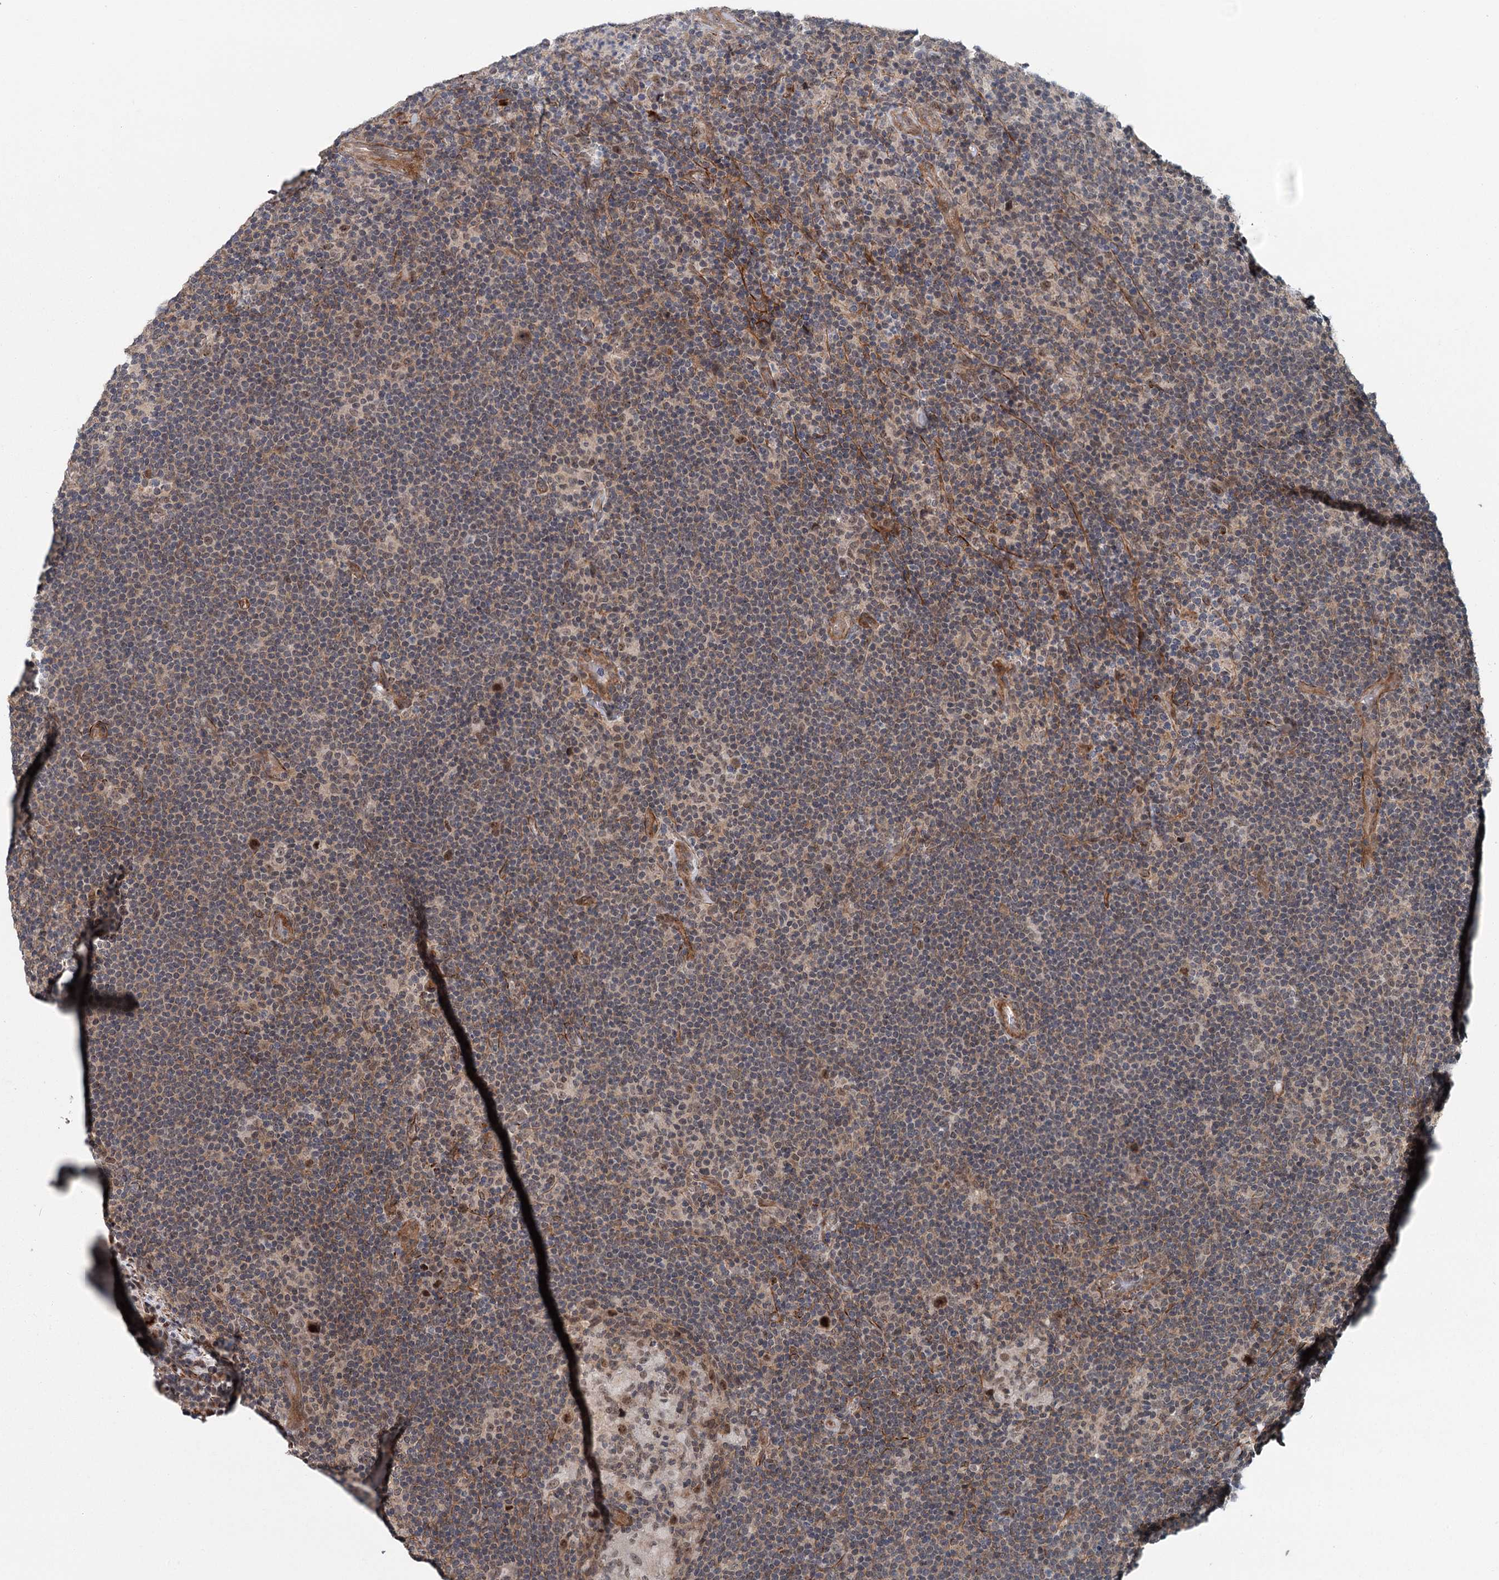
{"staining": {"intensity": "moderate", "quantity": ">75%", "location": "nuclear"}, "tissue": "lymphoma", "cell_type": "Tumor cells", "image_type": "cancer", "snomed": [{"axis": "morphology", "description": "Hodgkin's disease, NOS"}, {"axis": "topography", "description": "Lymph node"}], "caption": "A medium amount of moderate nuclear expression is appreciated in about >75% of tumor cells in lymphoma tissue. (Brightfield microscopy of DAB IHC at high magnification).", "gene": "TAS2R42", "patient": {"sex": "female", "age": 57}}